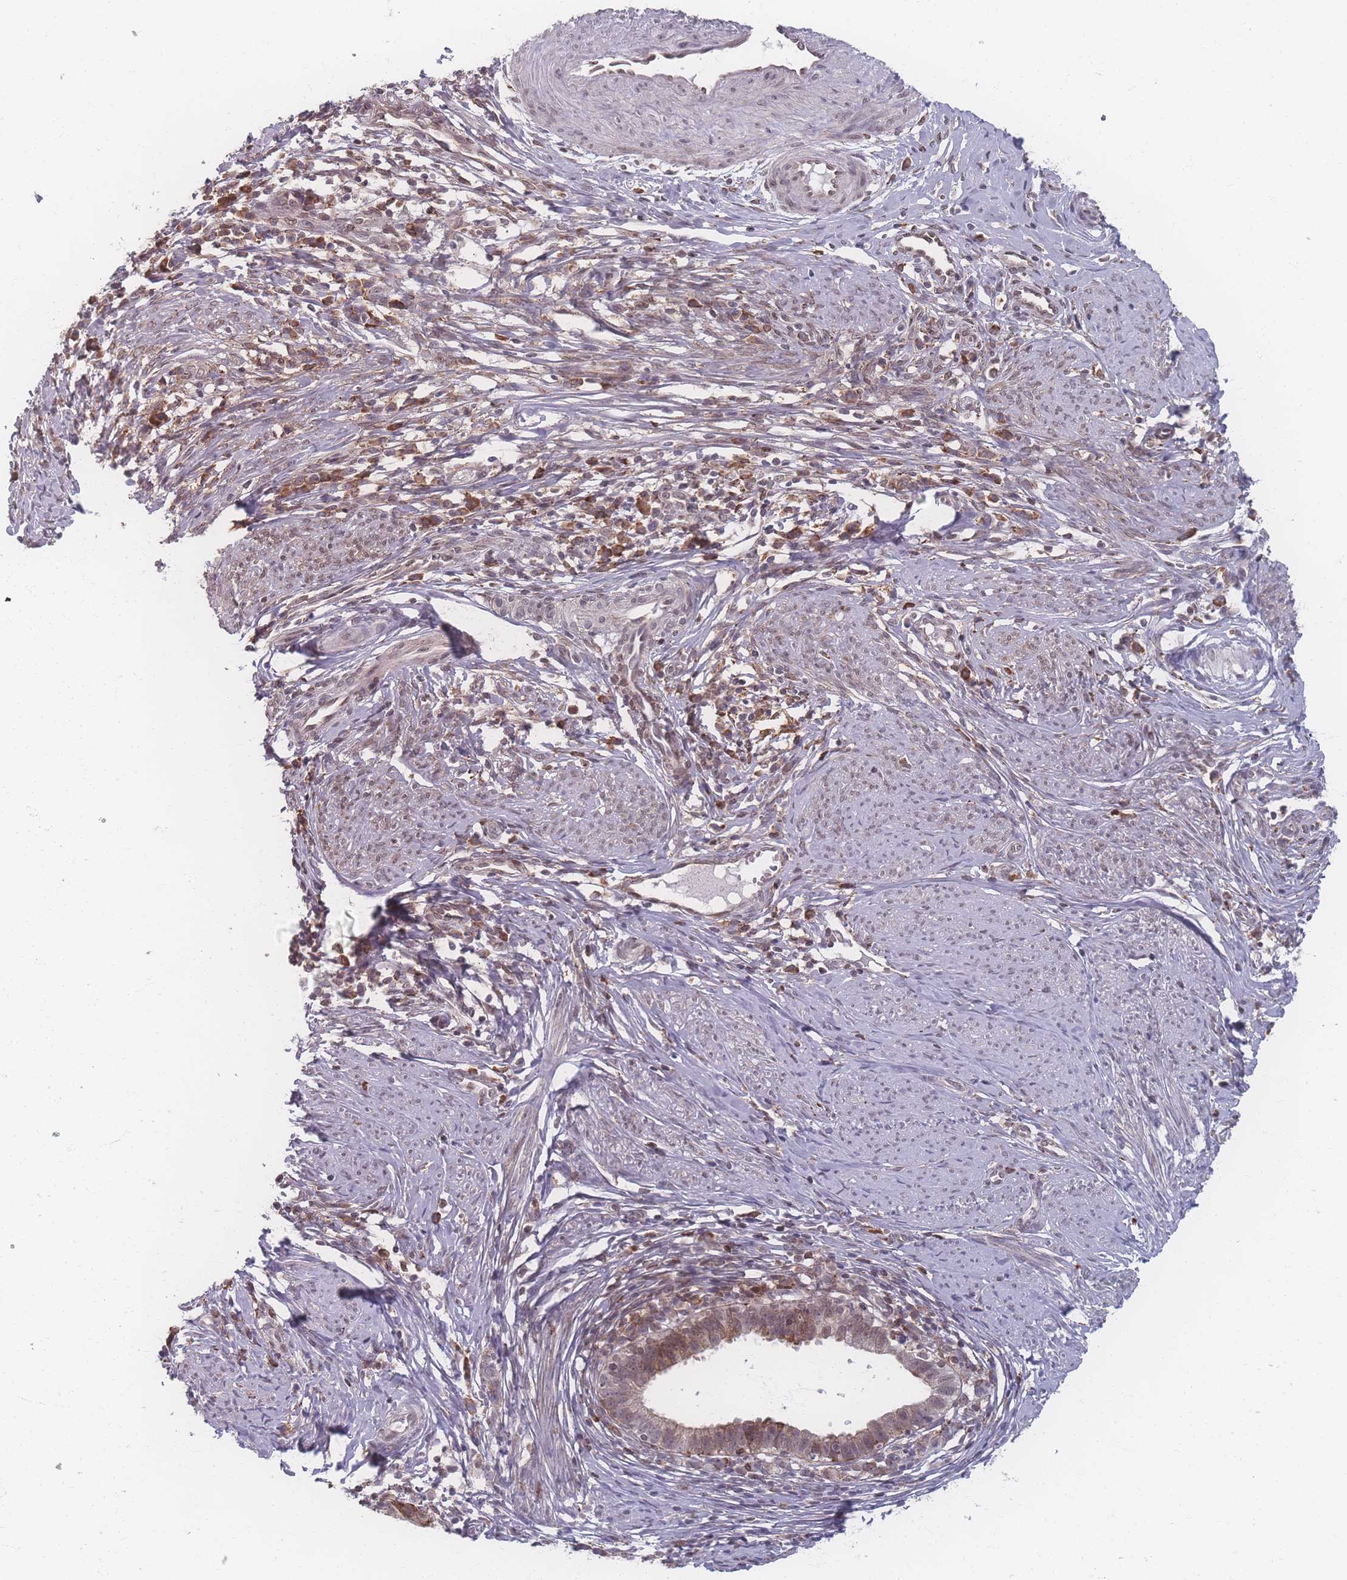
{"staining": {"intensity": "weak", "quantity": "25%-75%", "location": "cytoplasmic/membranous"}, "tissue": "cervical cancer", "cell_type": "Tumor cells", "image_type": "cancer", "snomed": [{"axis": "morphology", "description": "Adenocarcinoma, NOS"}, {"axis": "topography", "description": "Cervix"}], "caption": "Immunohistochemical staining of cervical adenocarcinoma demonstrates low levels of weak cytoplasmic/membranous protein expression in approximately 25%-75% of tumor cells.", "gene": "ZC3H13", "patient": {"sex": "female", "age": 36}}